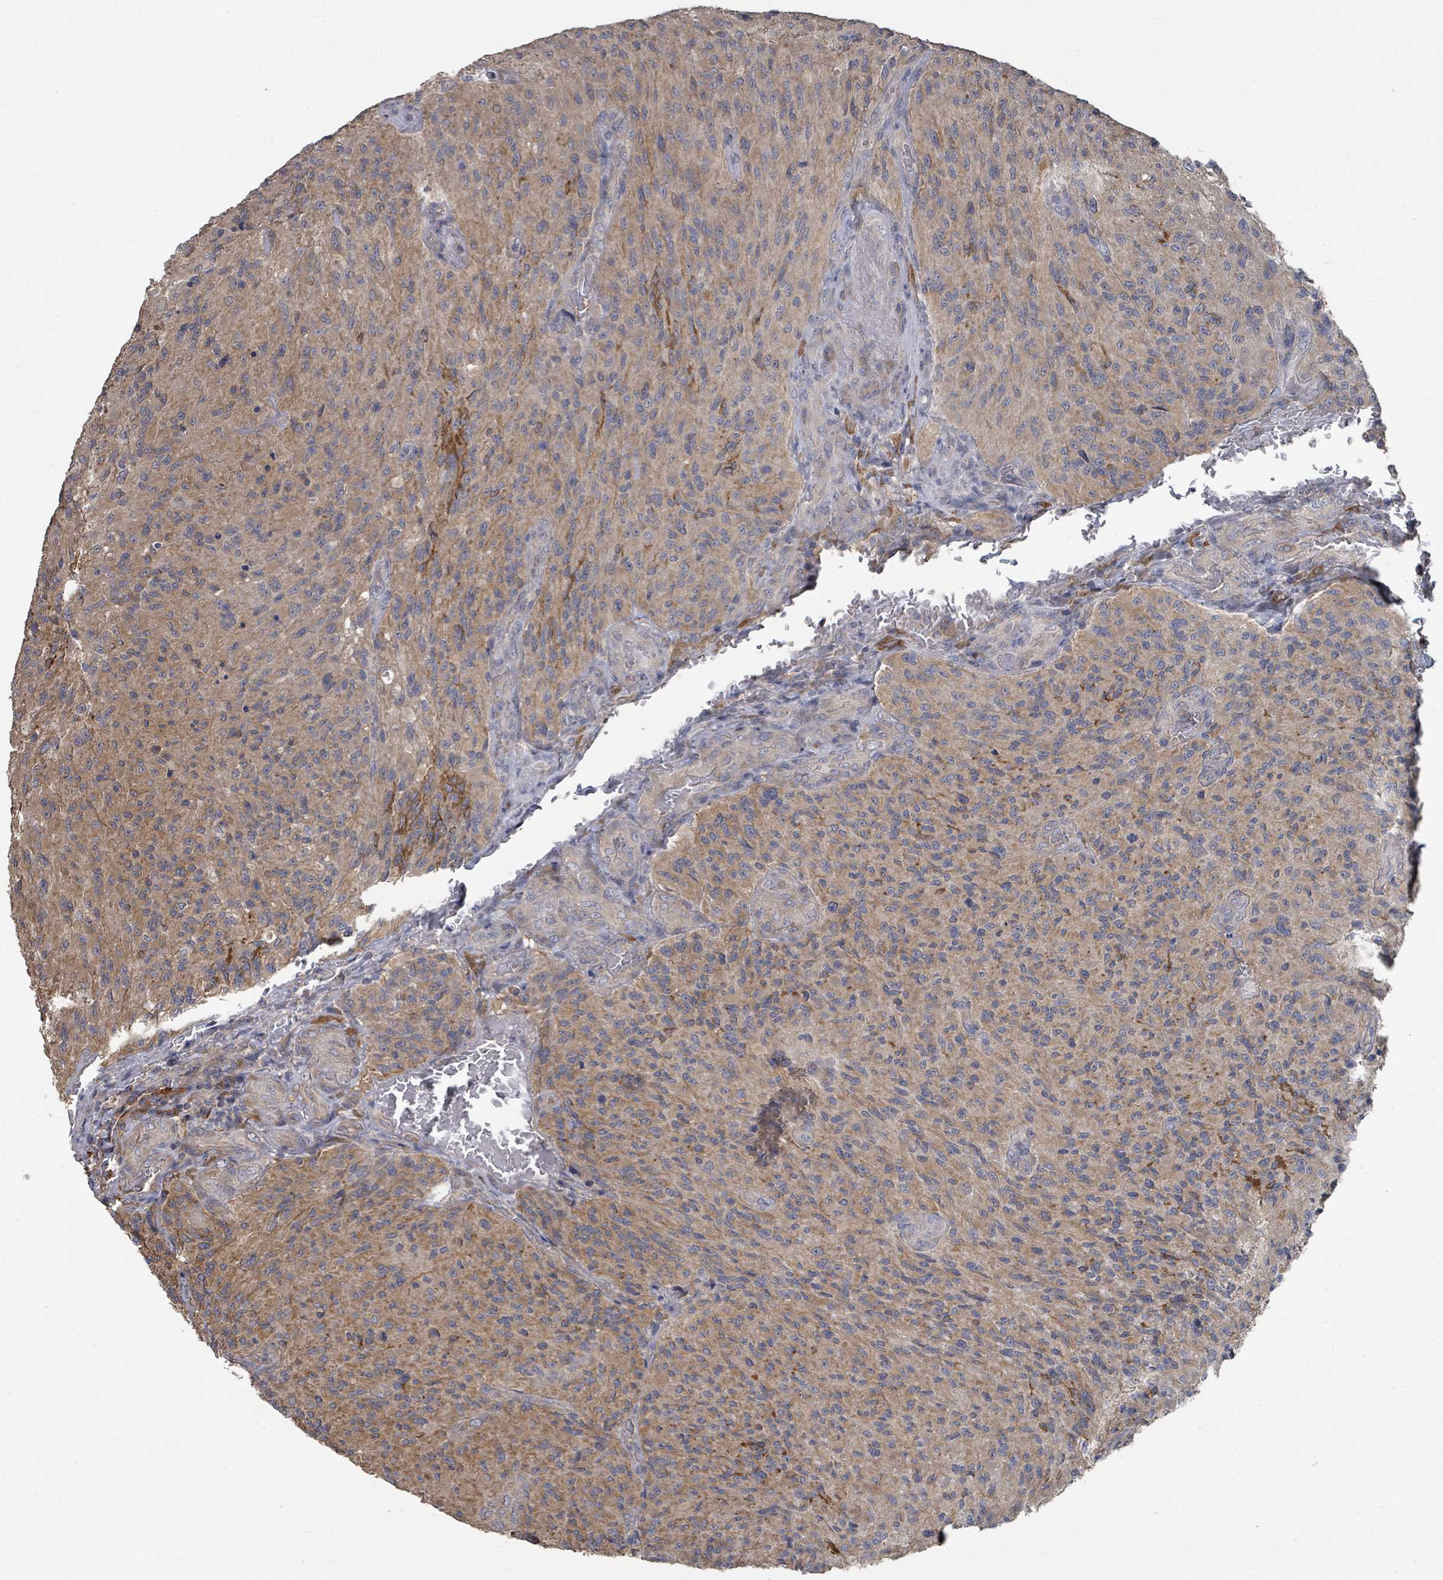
{"staining": {"intensity": "moderate", "quantity": "25%-75%", "location": "cytoplasmic/membranous"}, "tissue": "glioma", "cell_type": "Tumor cells", "image_type": "cancer", "snomed": [{"axis": "morphology", "description": "Normal tissue, NOS"}, {"axis": "morphology", "description": "Glioma, malignant, High grade"}, {"axis": "topography", "description": "Cerebral cortex"}], "caption": "Immunohistochemical staining of human malignant high-grade glioma displays moderate cytoplasmic/membranous protein positivity in approximately 25%-75% of tumor cells.", "gene": "SLC9A7", "patient": {"sex": "male", "age": 56}}